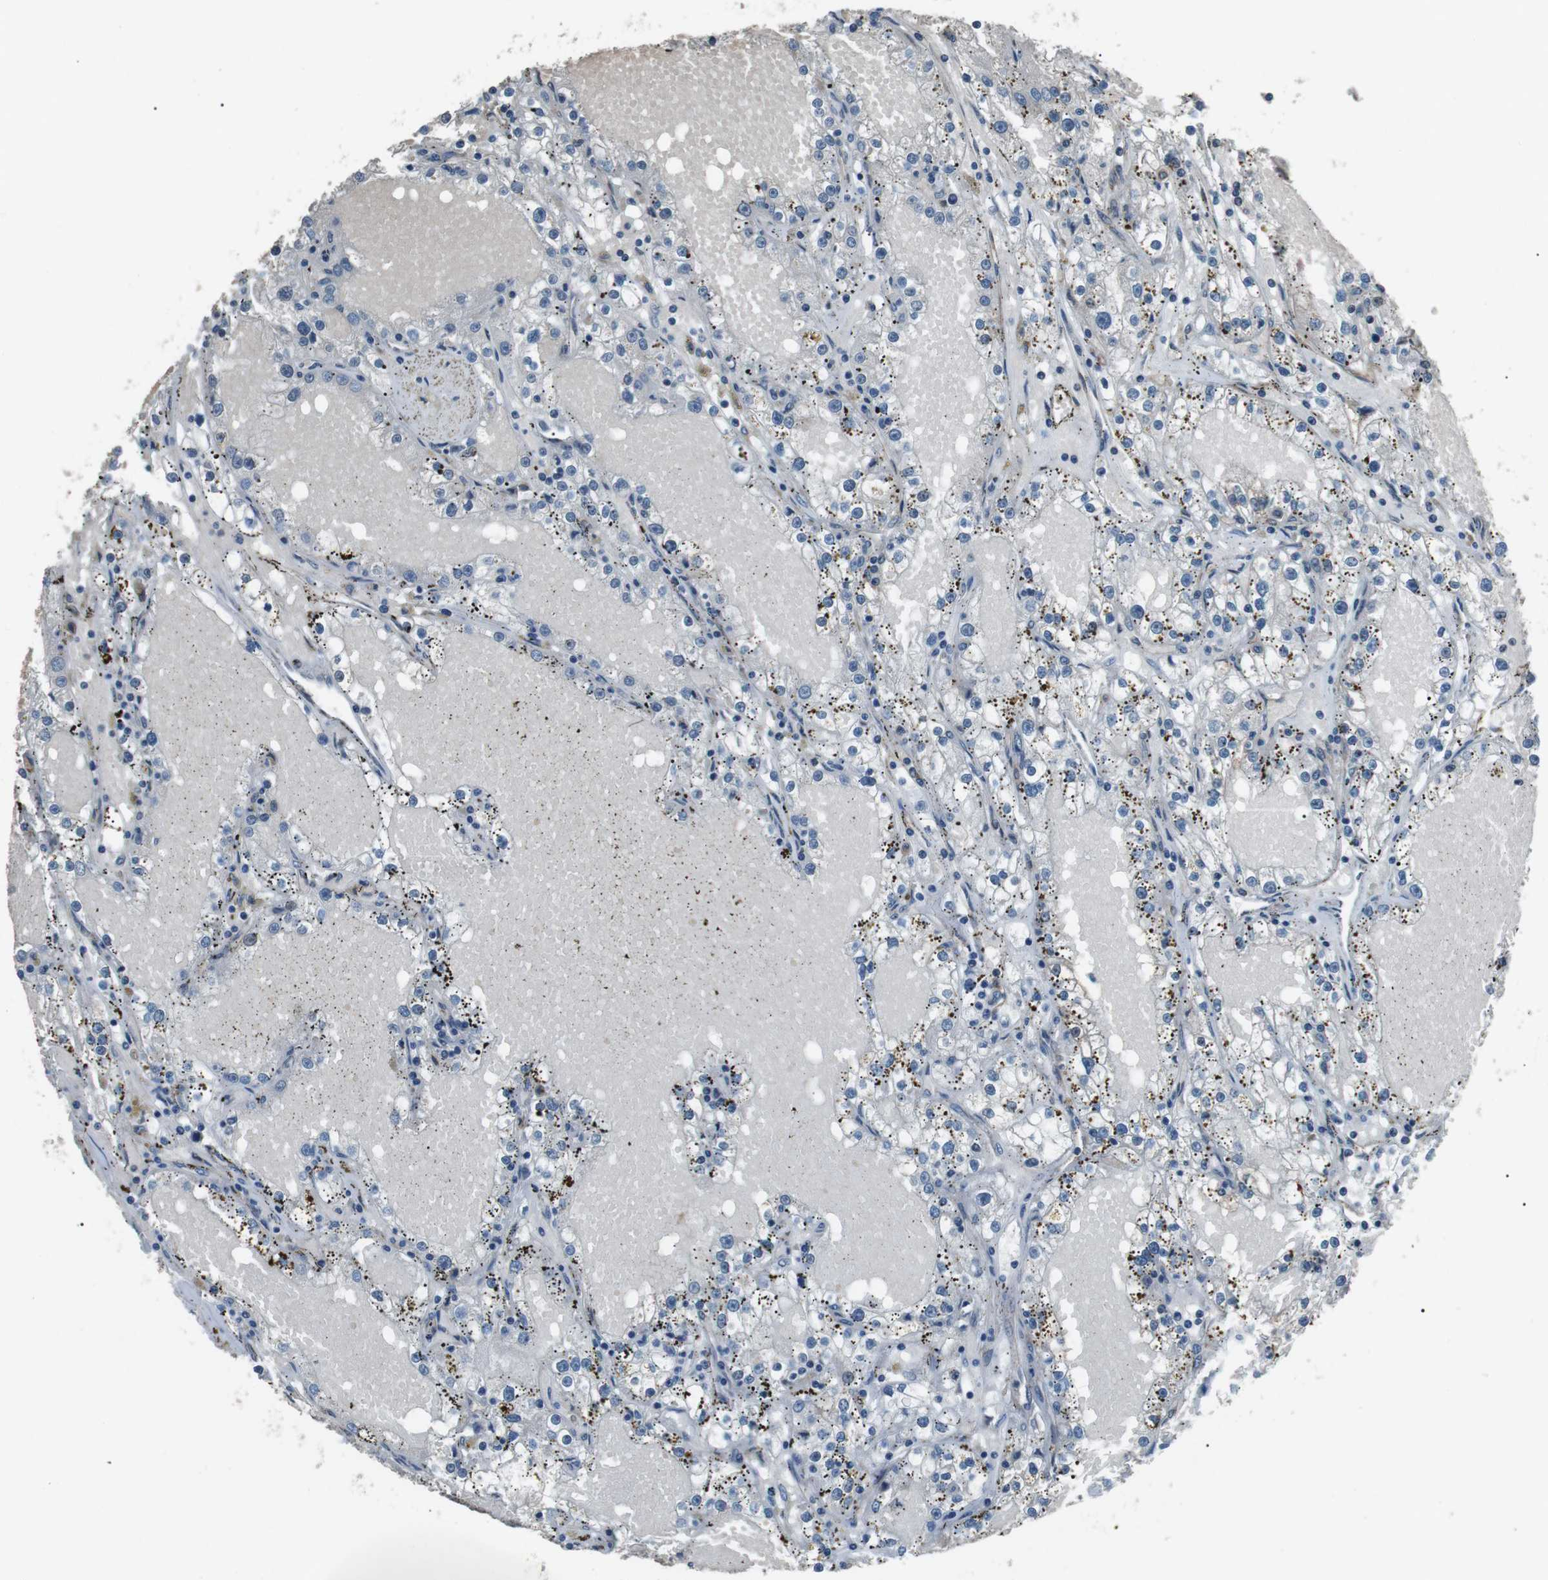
{"staining": {"intensity": "negative", "quantity": "none", "location": "none"}, "tissue": "renal cancer", "cell_type": "Tumor cells", "image_type": "cancer", "snomed": [{"axis": "morphology", "description": "Adenocarcinoma, NOS"}, {"axis": "topography", "description": "Kidney"}], "caption": "A micrograph of adenocarcinoma (renal) stained for a protein demonstrates no brown staining in tumor cells.", "gene": "GPR161", "patient": {"sex": "male", "age": 56}}